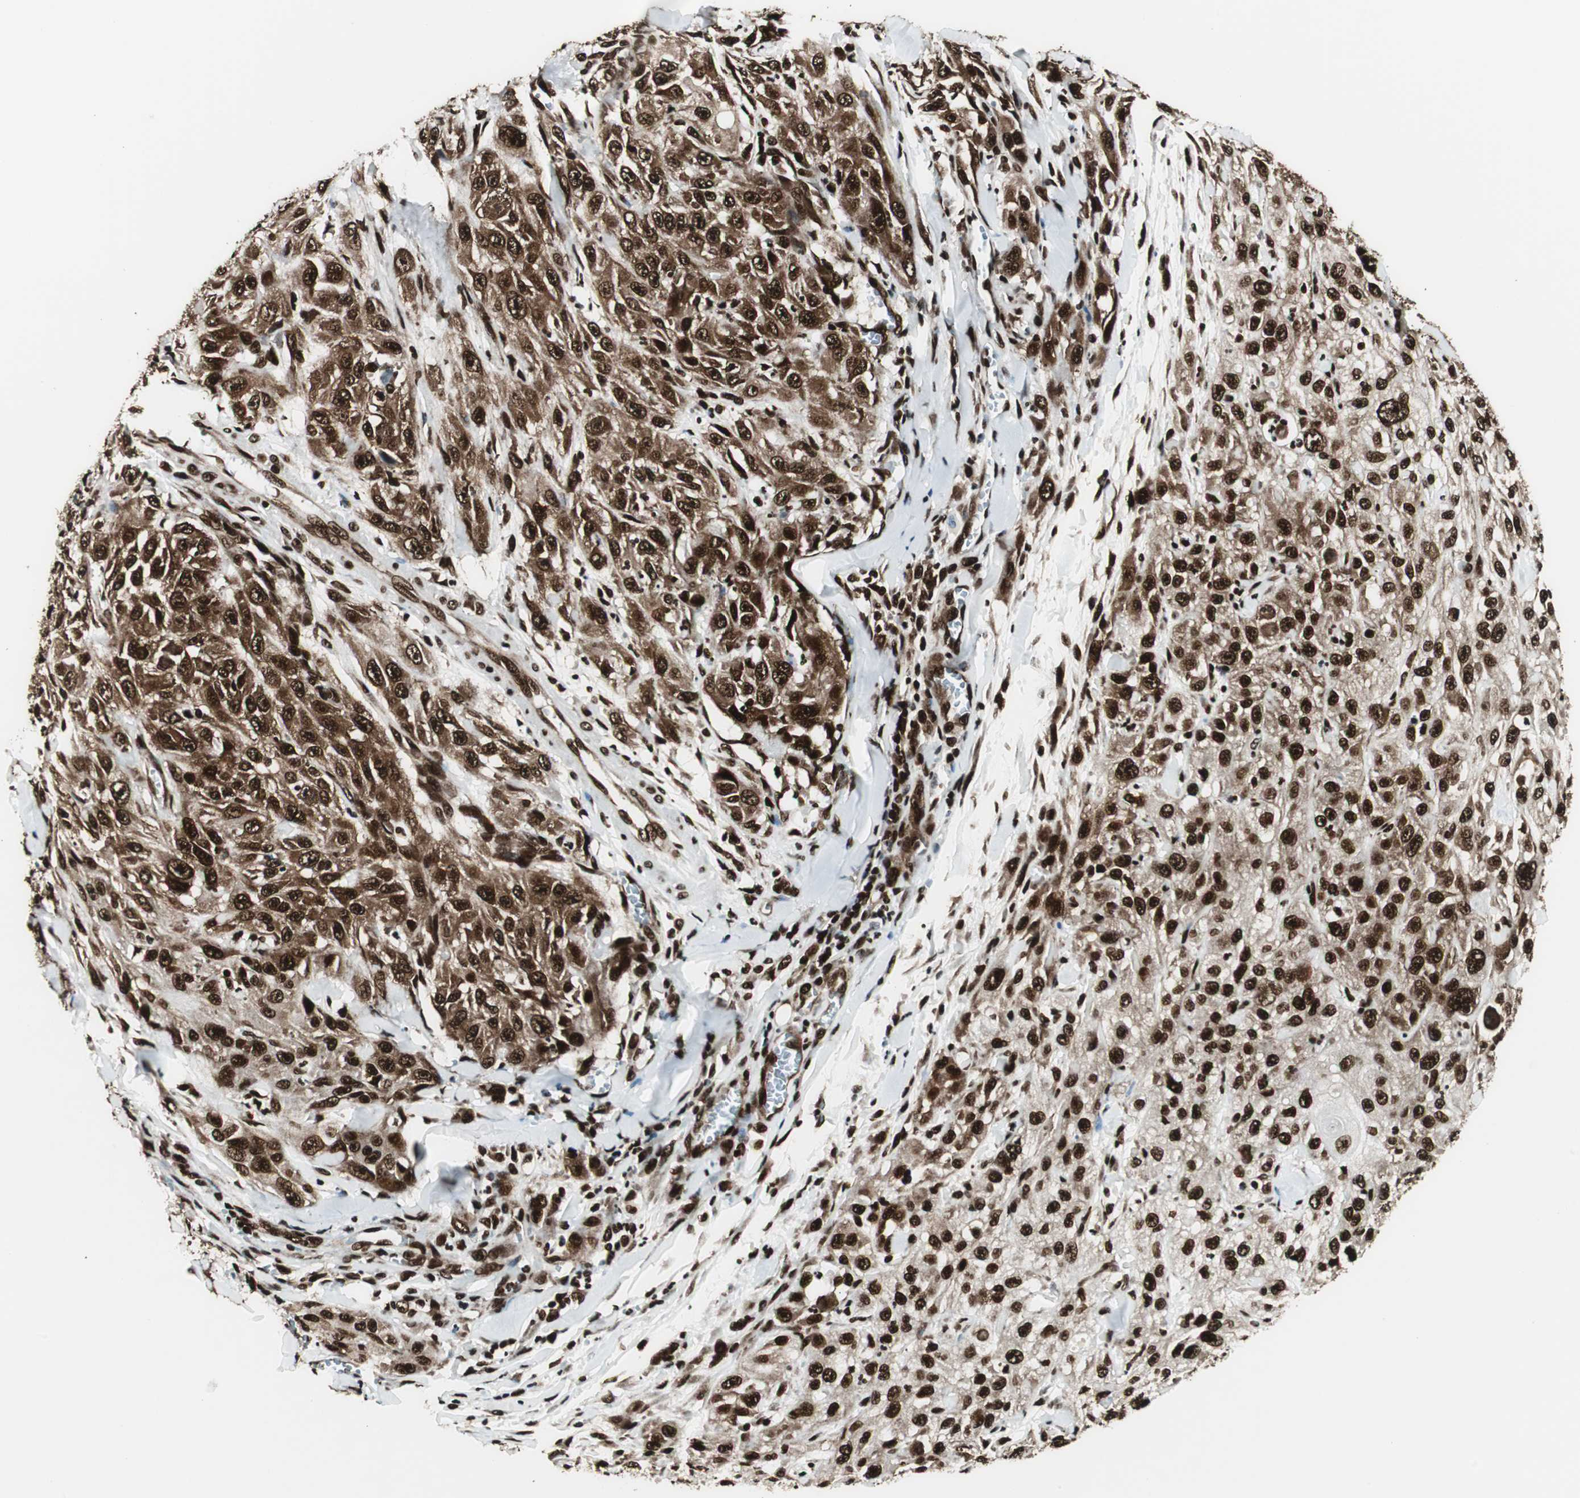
{"staining": {"intensity": "strong", "quantity": ">75%", "location": "cytoplasmic/membranous,nuclear"}, "tissue": "skin cancer", "cell_type": "Tumor cells", "image_type": "cancer", "snomed": [{"axis": "morphology", "description": "Squamous cell carcinoma, NOS"}, {"axis": "morphology", "description": "Squamous cell carcinoma, metastatic, NOS"}, {"axis": "topography", "description": "Skin"}, {"axis": "topography", "description": "Lymph node"}], "caption": "This histopathology image displays skin cancer stained with immunohistochemistry to label a protein in brown. The cytoplasmic/membranous and nuclear of tumor cells show strong positivity for the protein. Nuclei are counter-stained blue.", "gene": "EWSR1", "patient": {"sex": "male", "age": 75}}